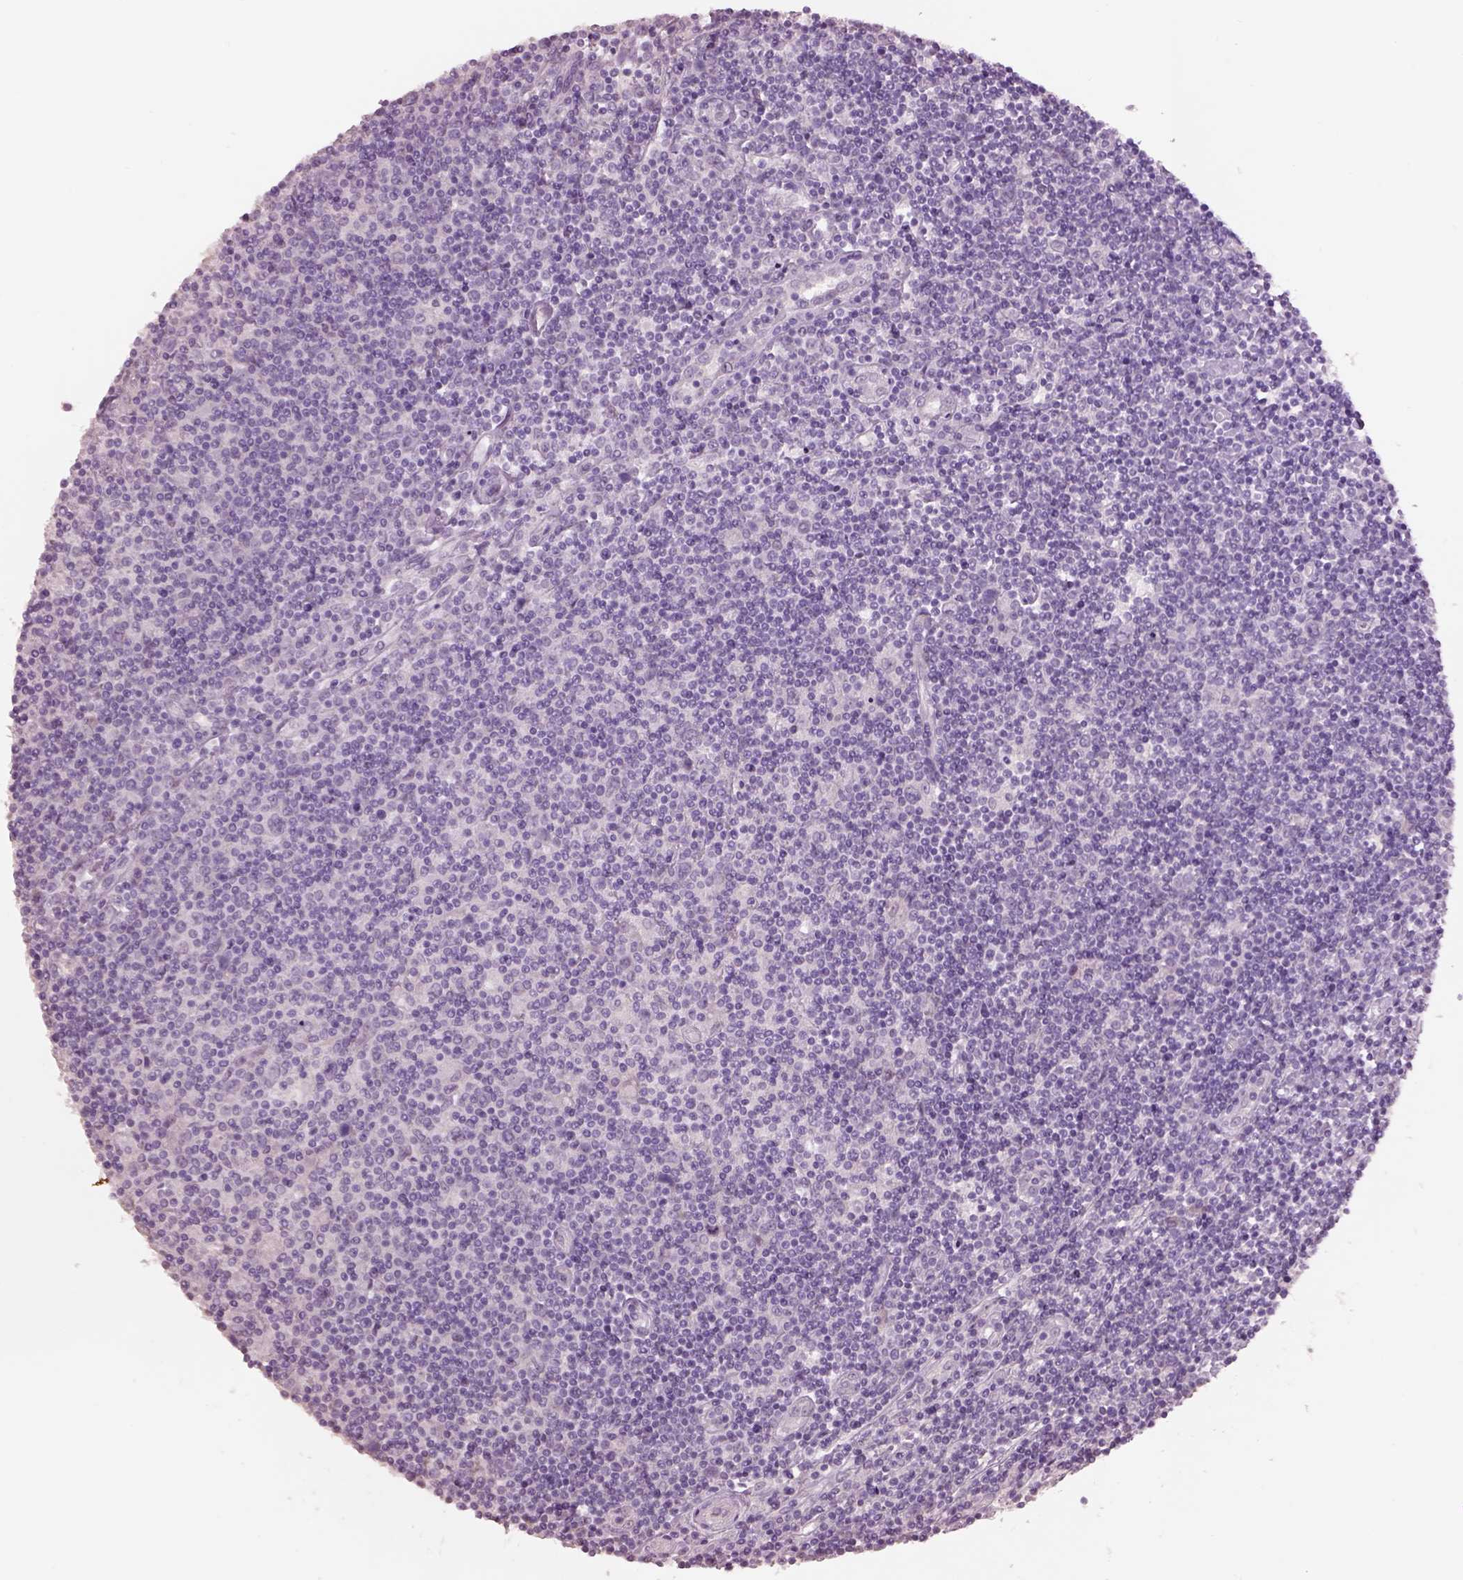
{"staining": {"intensity": "negative", "quantity": "none", "location": "none"}, "tissue": "lymphoma", "cell_type": "Tumor cells", "image_type": "cancer", "snomed": [{"axis": "morphology", "description": "Hodgkin's disease, NOS"}, {"axis": "topography", "description": "Lymph node"}], "caption": "Immunohistochemical staining of human Hodgkin's disease reveals no significant expression in tumor cells. Brightfield microscopy of IHC stained with DAB (brown) and hematoxylin (blue), captured at high magnification.", "gene": "KCNIP3", "patient": {"sex": "male", "age": 40}}